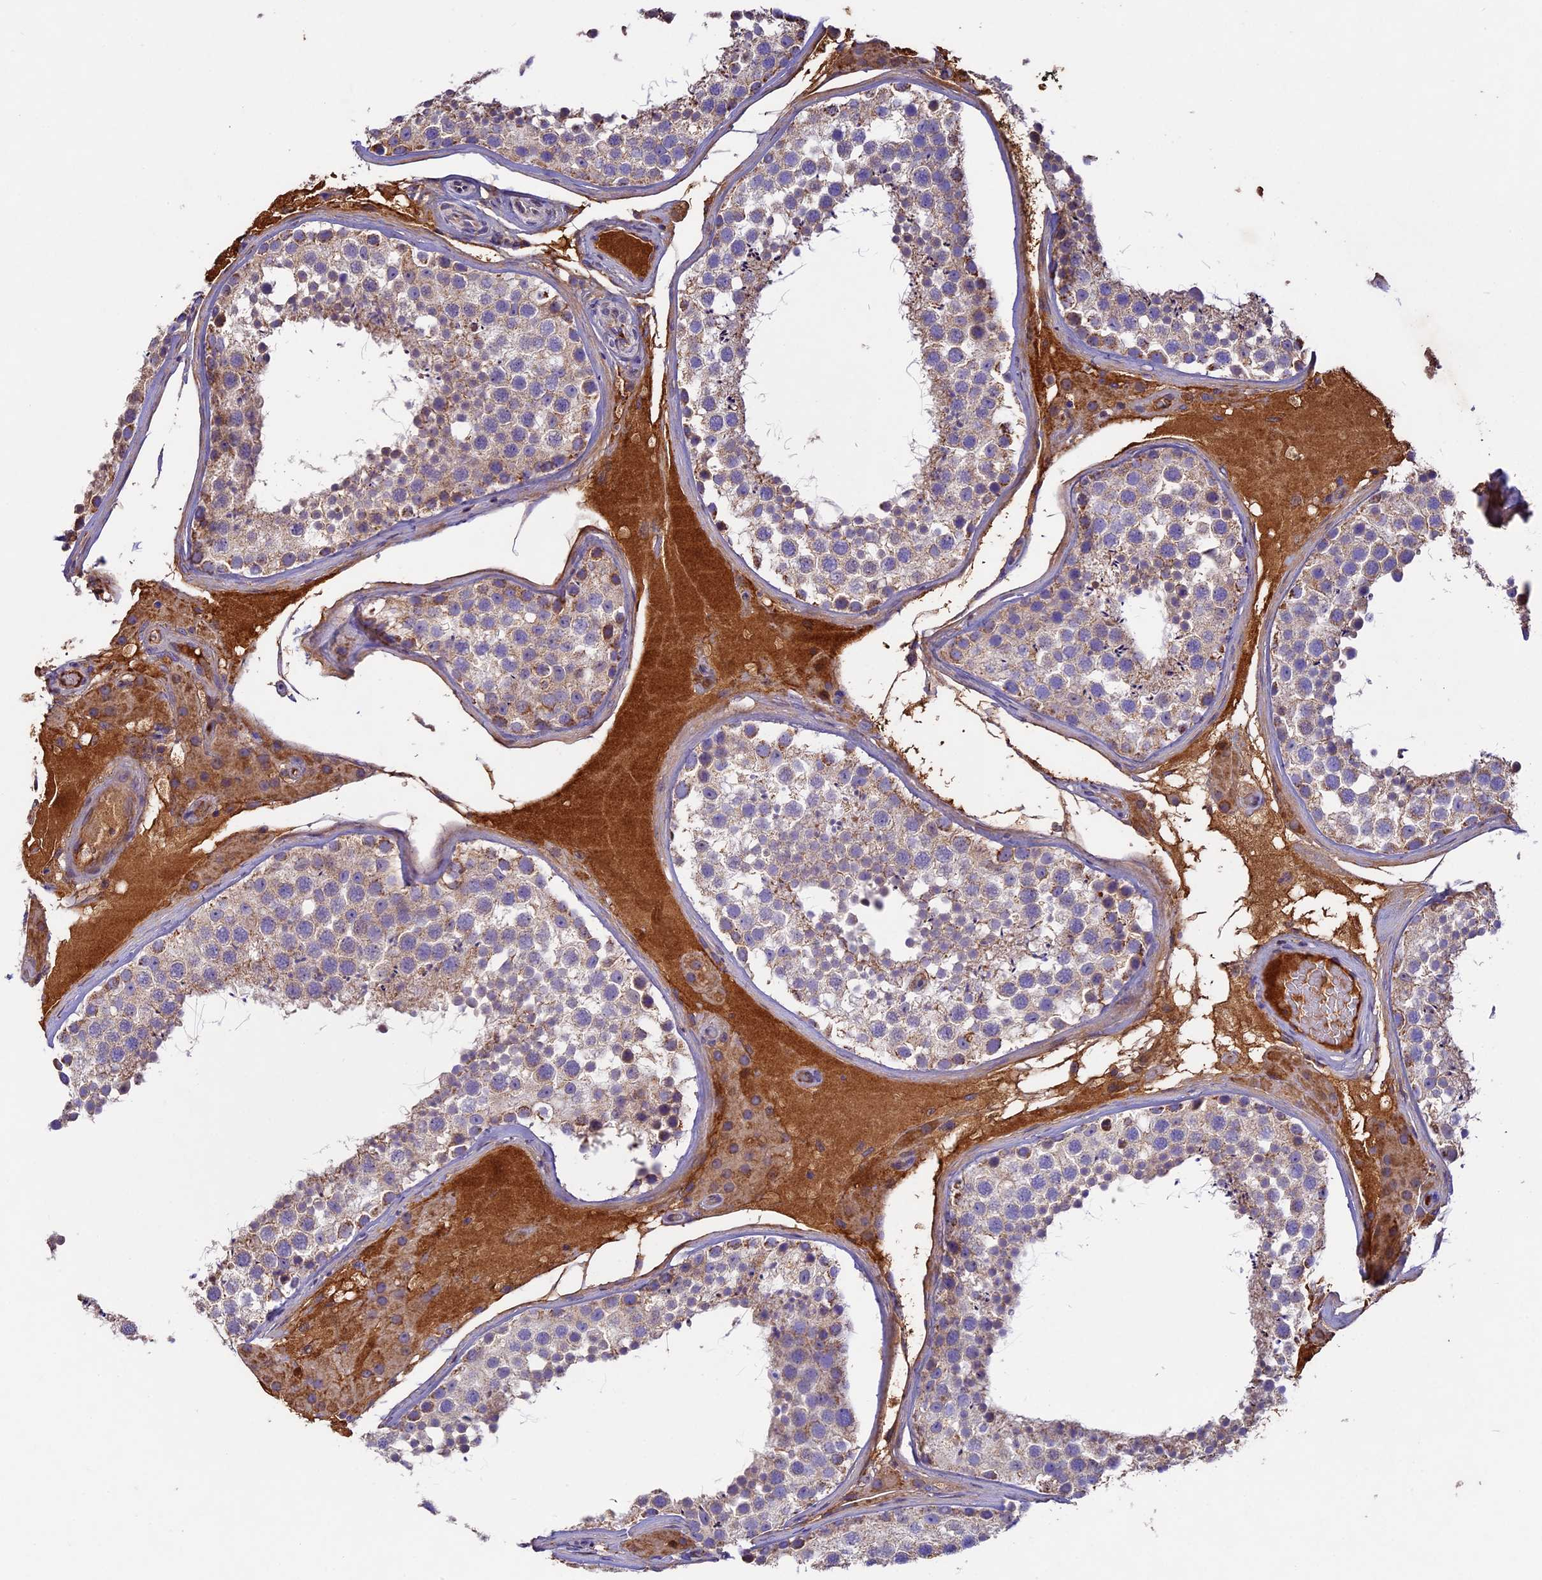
{"staining": {"intensity": "moderate", "quantity": "<25%", "location": "cytoplasmic/membranous"}, "tissue": "testis", "cell_type": "Cells in seminiferous ducts", "image_type": "normal", "snomed": [{"axis": "morphology", "description": "Normal tissue, NOS"}, {"axis": "topography", "description": "Testis"}], "caption": "High-power microscopy captured an immunohistochemistry image of benign testis, revealing moderate cytoplasmic/membranous positivity in about <25% of cells in seminiferous ducts.", "gene": "OCEL1", "patient": {"sex": "male", "age": 46}}